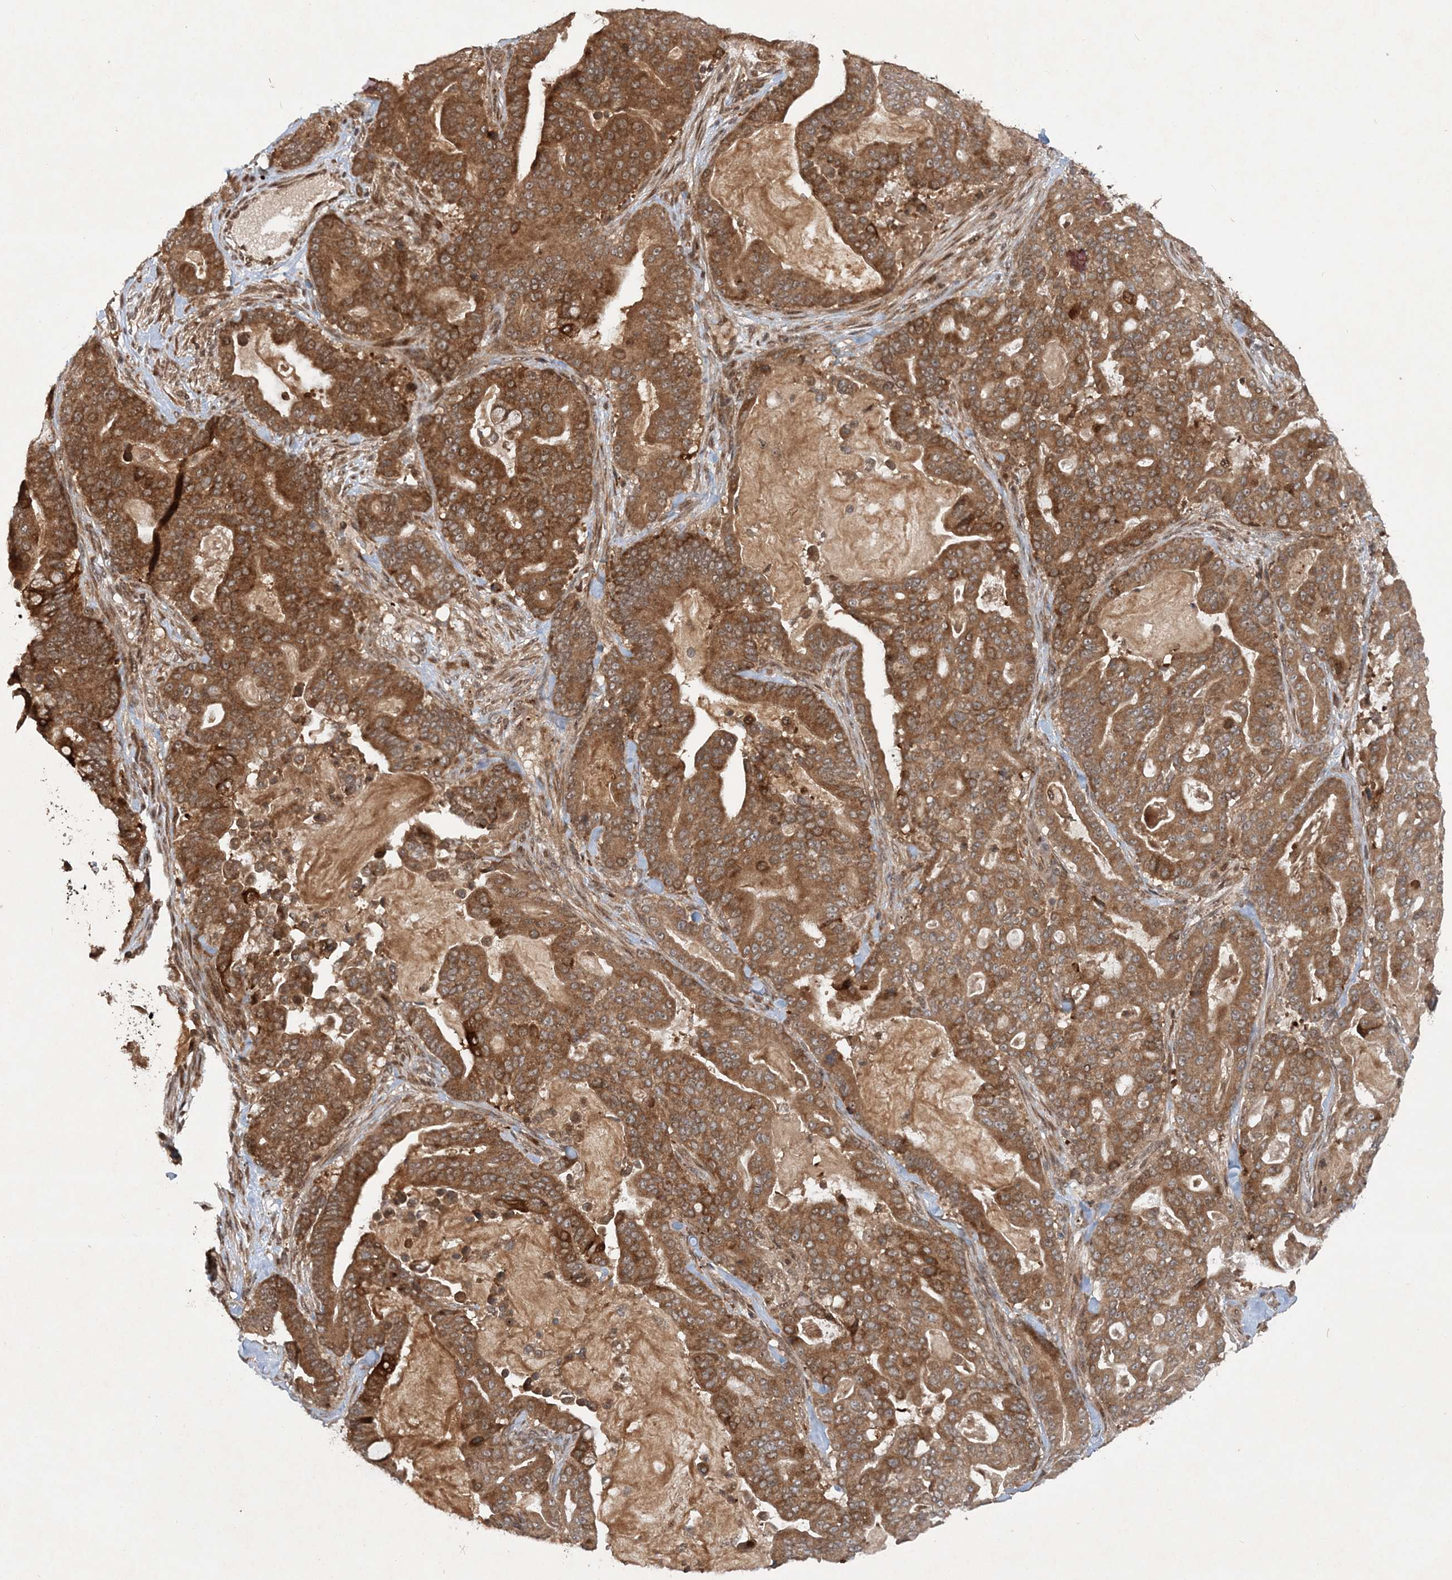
{"staining": {"intensity": "moderate", "quantity": ">75%", "location": "cytoplasmic/membranous"}, "tissue": "pancreatic cancer", "cell_type": "Tumor cells", "image_type": "cancer", "snomed": [{"axis": "morphology", "description": "Adenocarcinoma, NOS"}, {"axis": "topography", "description": "Pancreas"}], "caption": "IHC micrograph of human pancreatic adenocarcinoma stained for a protein (brown), which shows medium levels of moderate cytoplasmic/membranous positivity in about >75% of tumor cells.", "gene": "UBR3", "patient": {"sex": "male", "age": 63}}